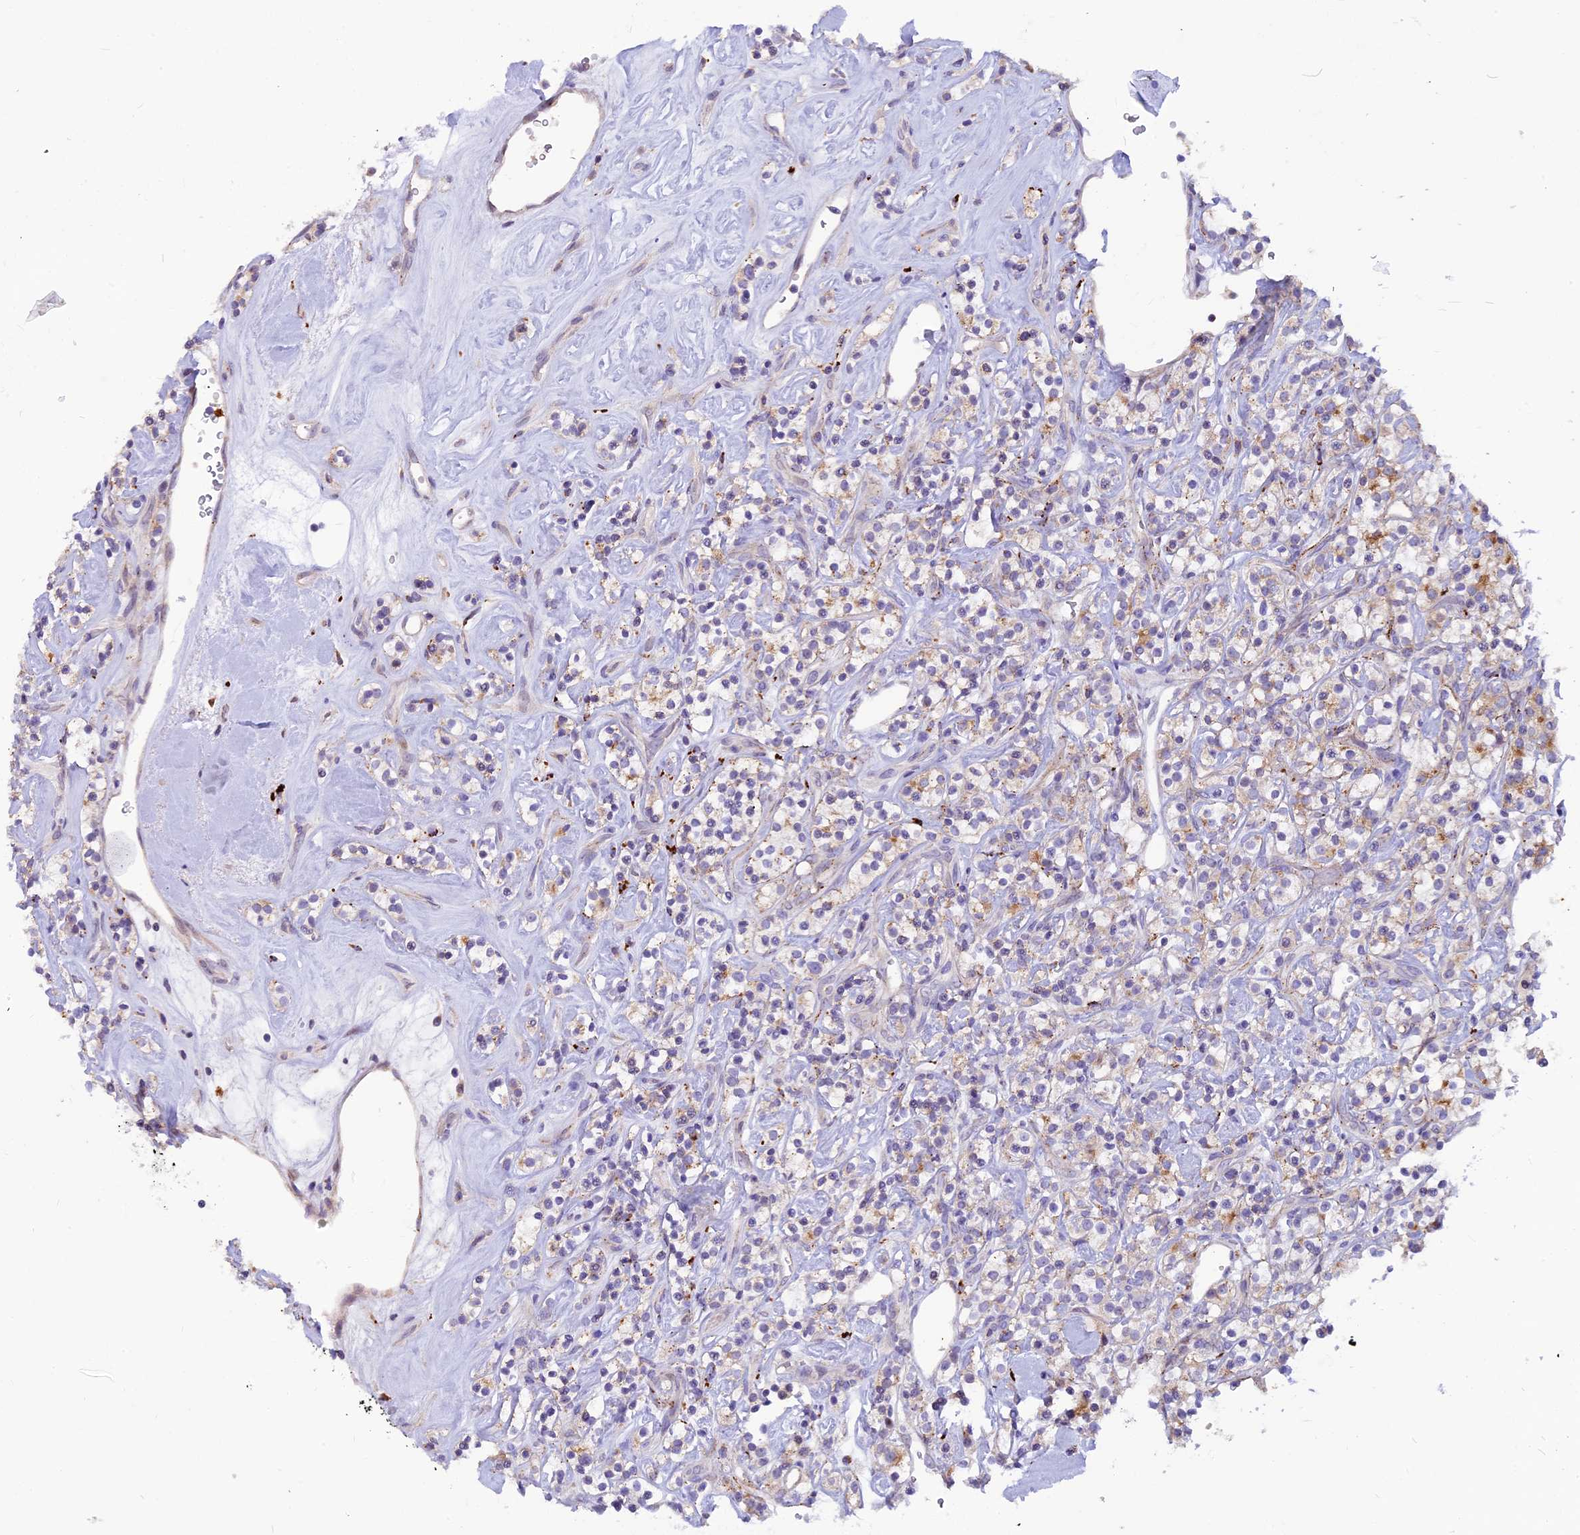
{"staining": {"intensity": "weak", "quantity": "25%-75%", "location": "cytoplasmic/membranous"}, "tissue": "renal cancer", "cell_type": "Tumor cells", "image_type": "cancer", "snomed": [{"axis": "morphology", "description": "Adenocarcinoma, NOS"}, {"axis": "topography", "description": "Kidney"}], "caption": "Adenocarcinoma (renal) stained with a brown dye displays weak cytoplasmic/membranous positive positivity in approximately 25%-75% of tumor cells.", "gene": "THRSP", "patient": {"sex": "male", "age": 77}}